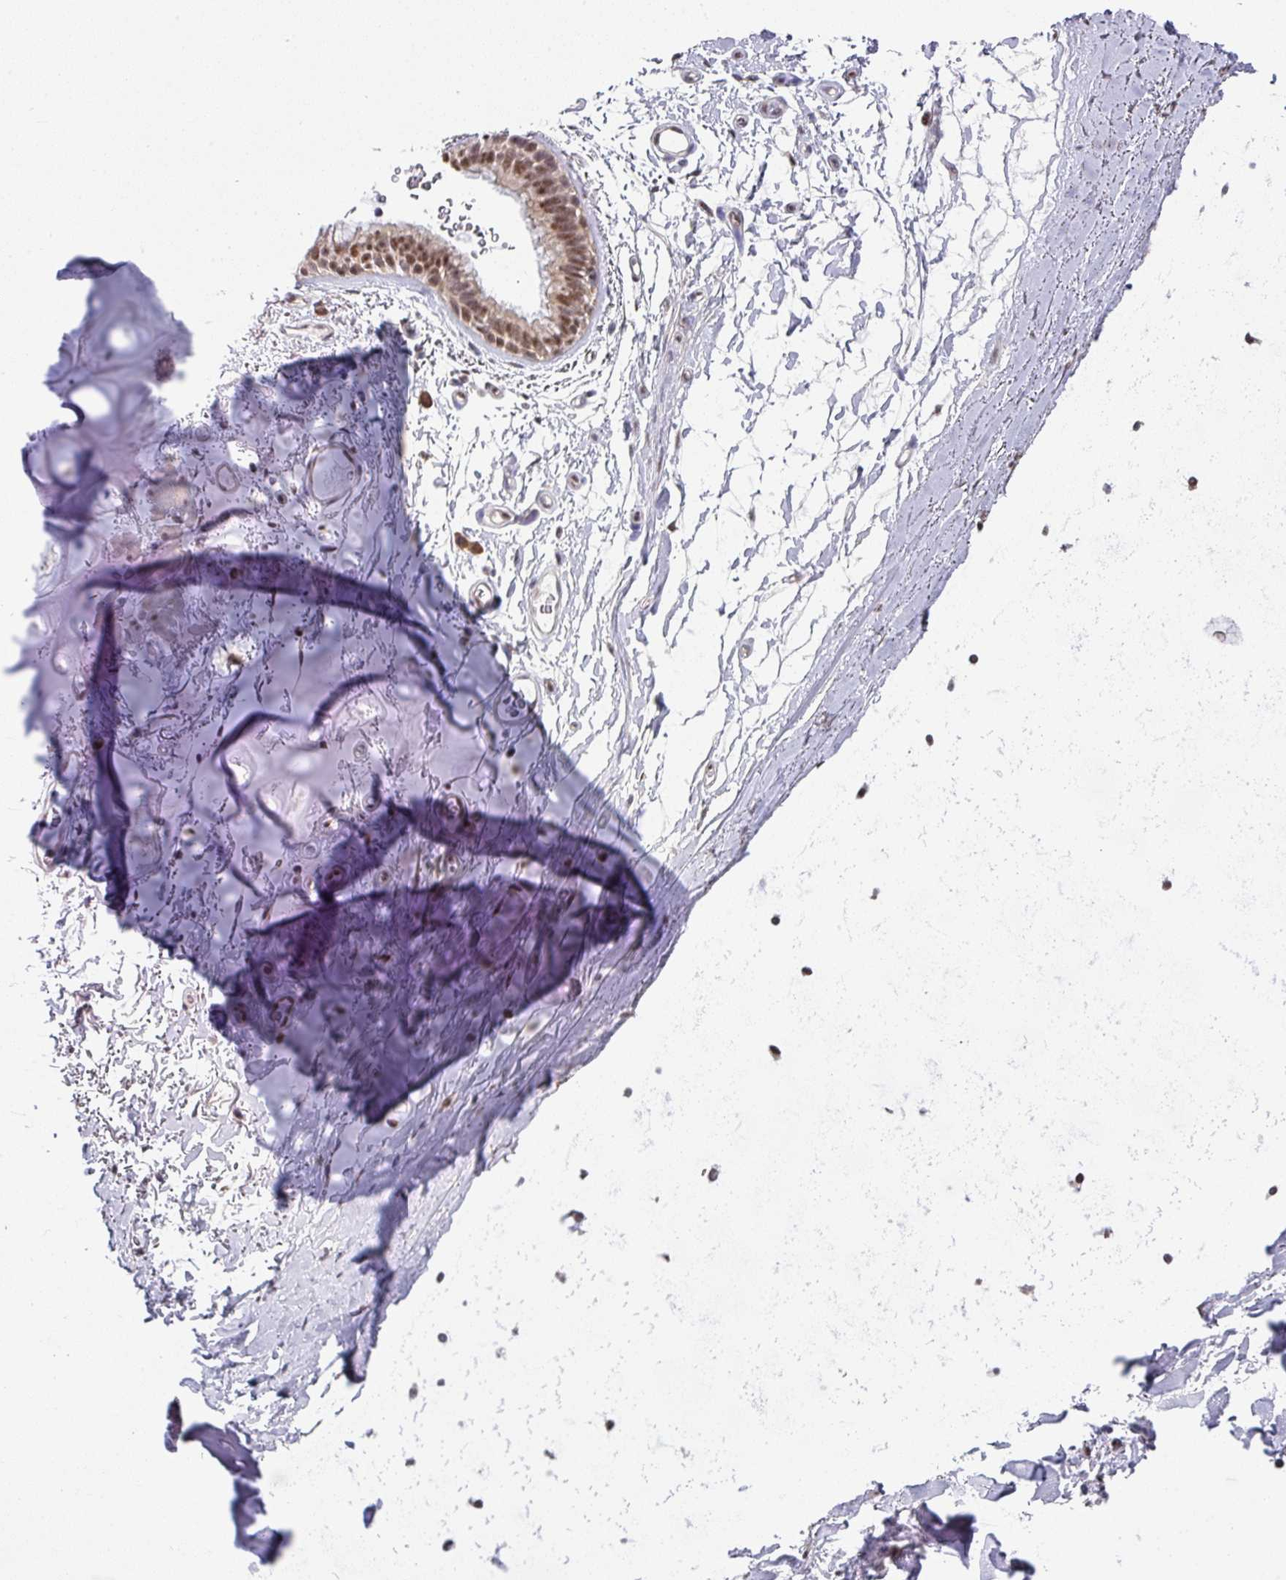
{"staining": {"intensity": "negative", "quantity": "none", "location": "none"}, "tissue": "soft tissue", "cell_type": "Chondrocytes", "image_type": "normal", "snomed": [{"axis": "morphology", "description": "Normal tissue, NOS"}, {"axis": "topography", "description": "Cartilage tissue"}, {"axis": "topography", "description": "Bronchus"}], "caption": "High power microscopy image of an immunohistochemistry micrograph of unremarkable soft tissue, revealing no significant expression in chondrocytes.", "gene": "TMED5", "patient": {"sex": "female", "age": 72}}